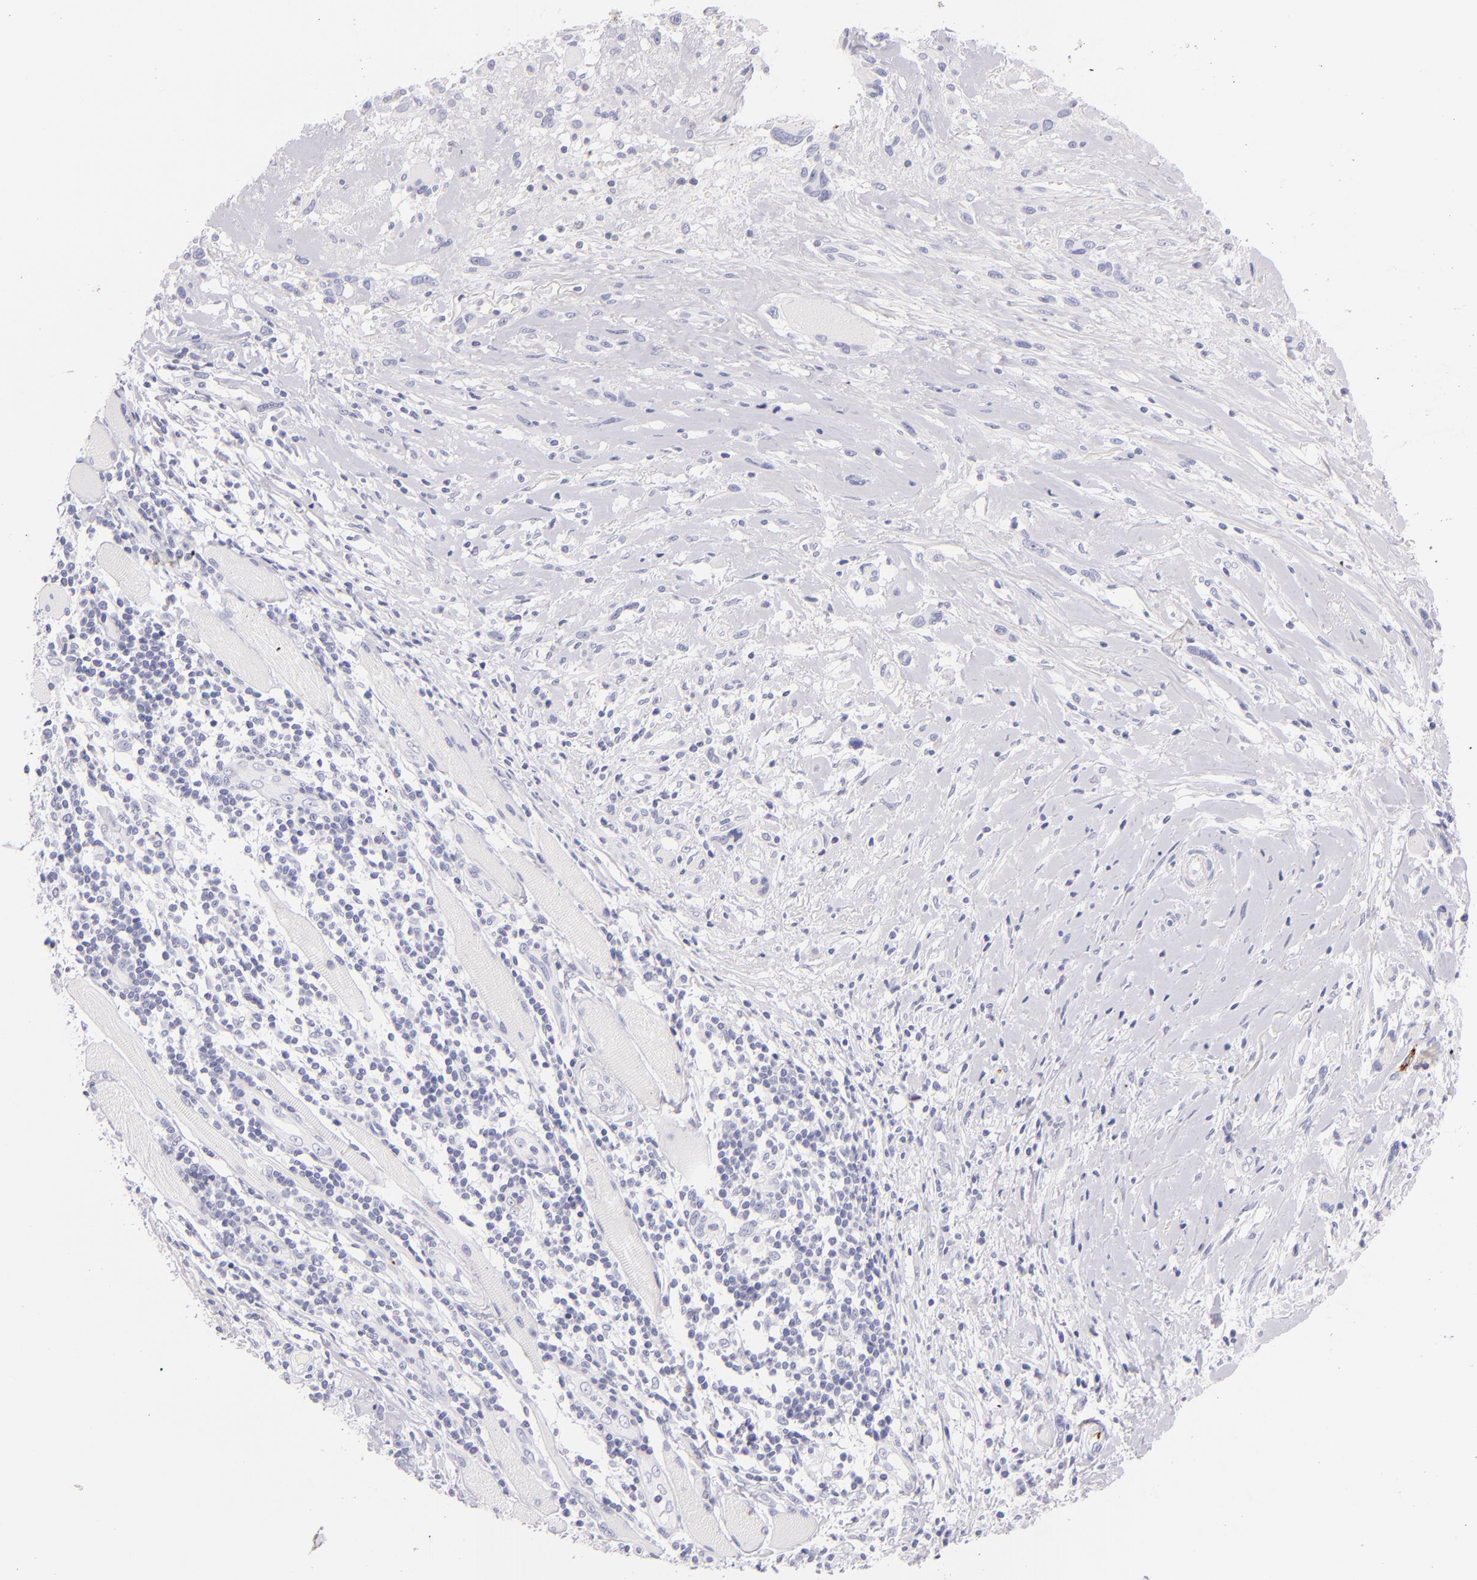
{"staining": {"intensity": "negative", "quantity": "none", "location": "none"}, "tissue": "melanoma", "cell_type": "Tumor cells", "image_type": "cancer", "snomed": [{"axis": "morphology", "description": "Malignant melanoma, NOS"}, {"axis": "topography", "description": "Skin"}], "caption": "IHC of malignant melanoma shows no positivity in tumor cells.", "gene": "GP1BA", "patient": {"sex": "male", "age": 91}}